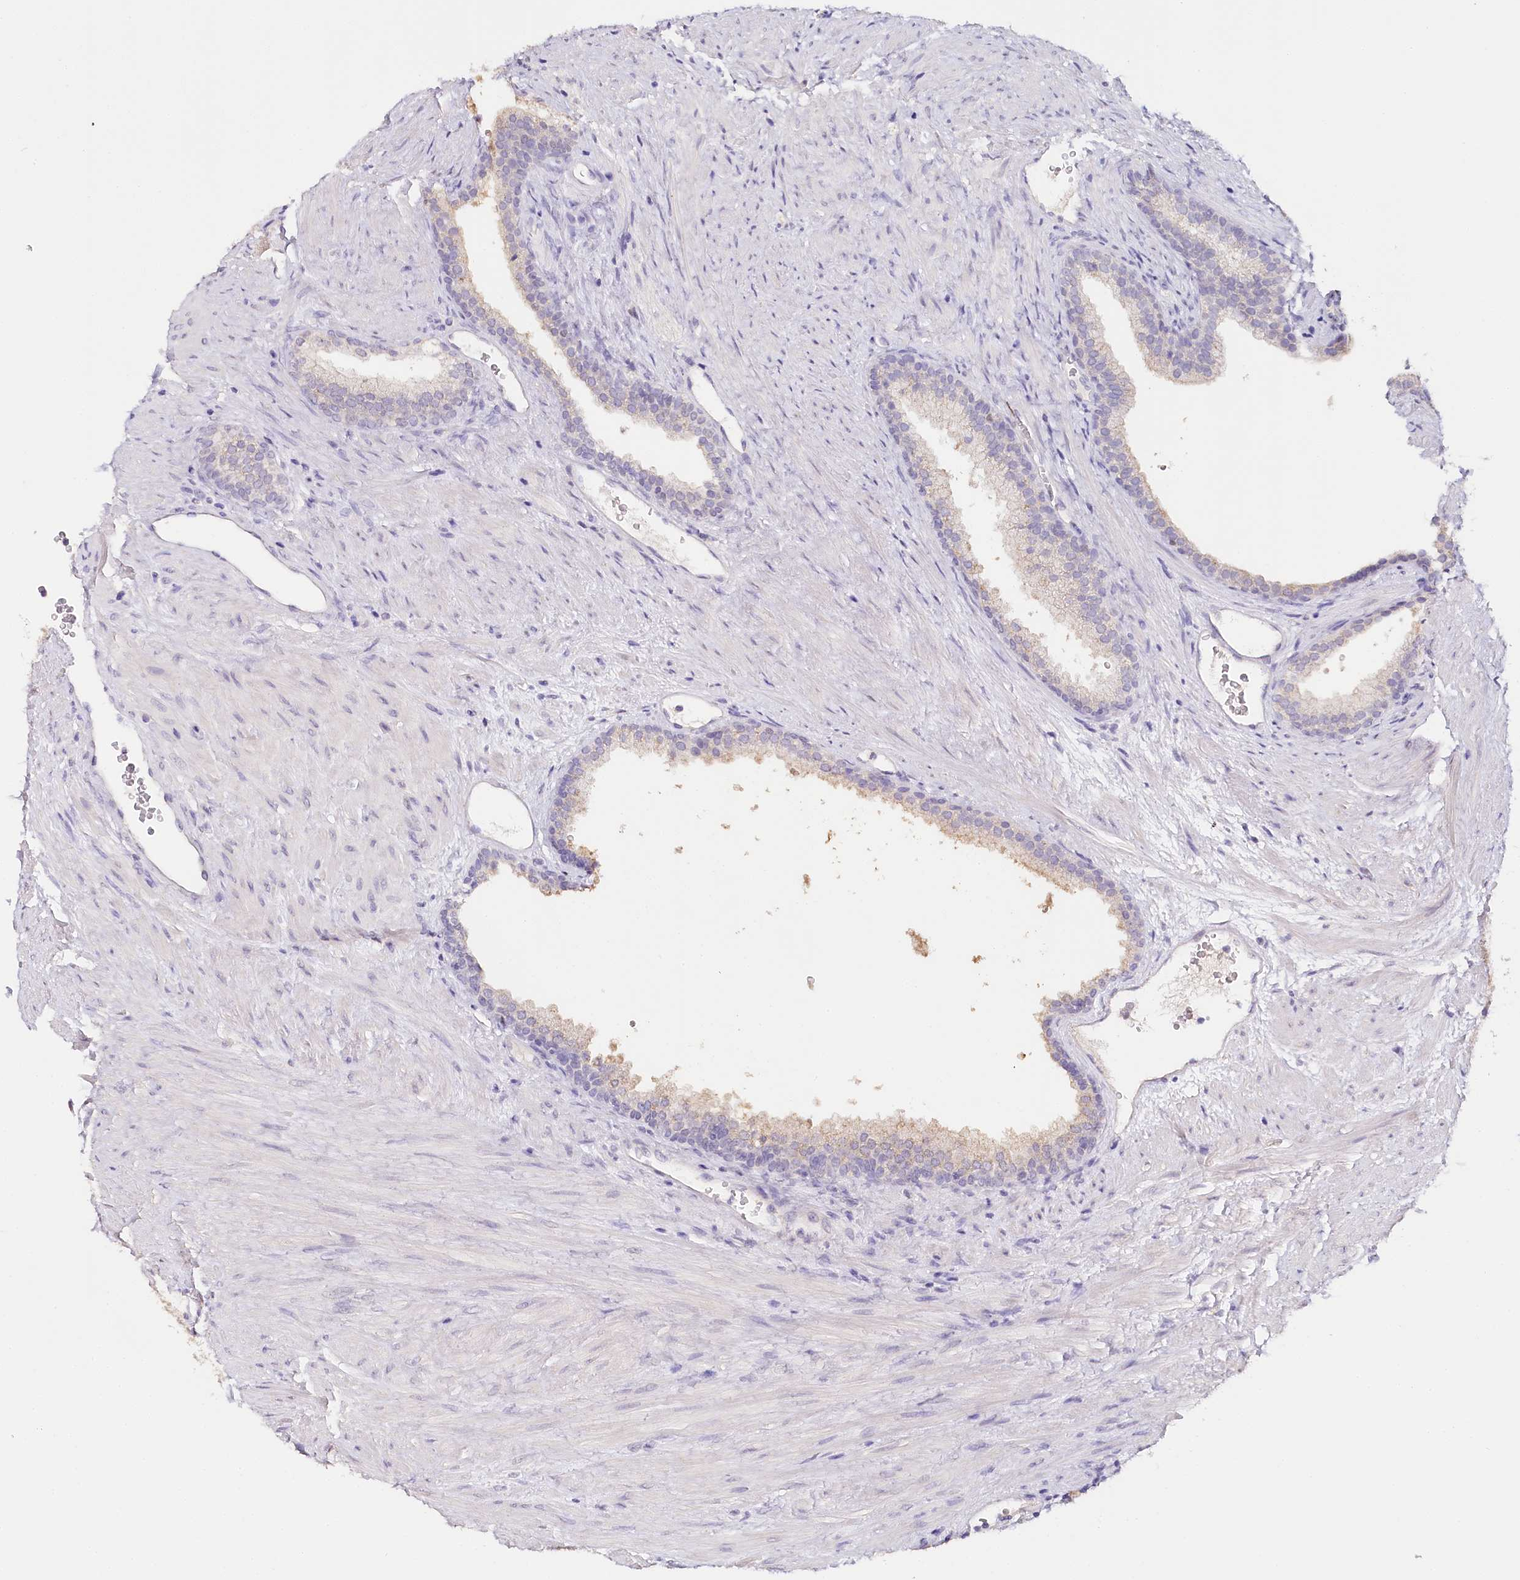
{"staining": {"intensity": "weak", "quantity": "<25%", "location": "cytoplasmic/membranous"}, "tissue": "prostate", "cell_type": "Glandular cells", "image_type": "normal", "snomed": [{"axis": "morphology", "description": "Normal tissue, NOS"}, {"axis": "topography", "description": "Prostate"}], "caption": "Immunohistochemistry (IHC) of normal human prostate exhibits no positivity in glandular cells.", "gene": "TP53", "patient": {"sex": "male", "age": 76}}